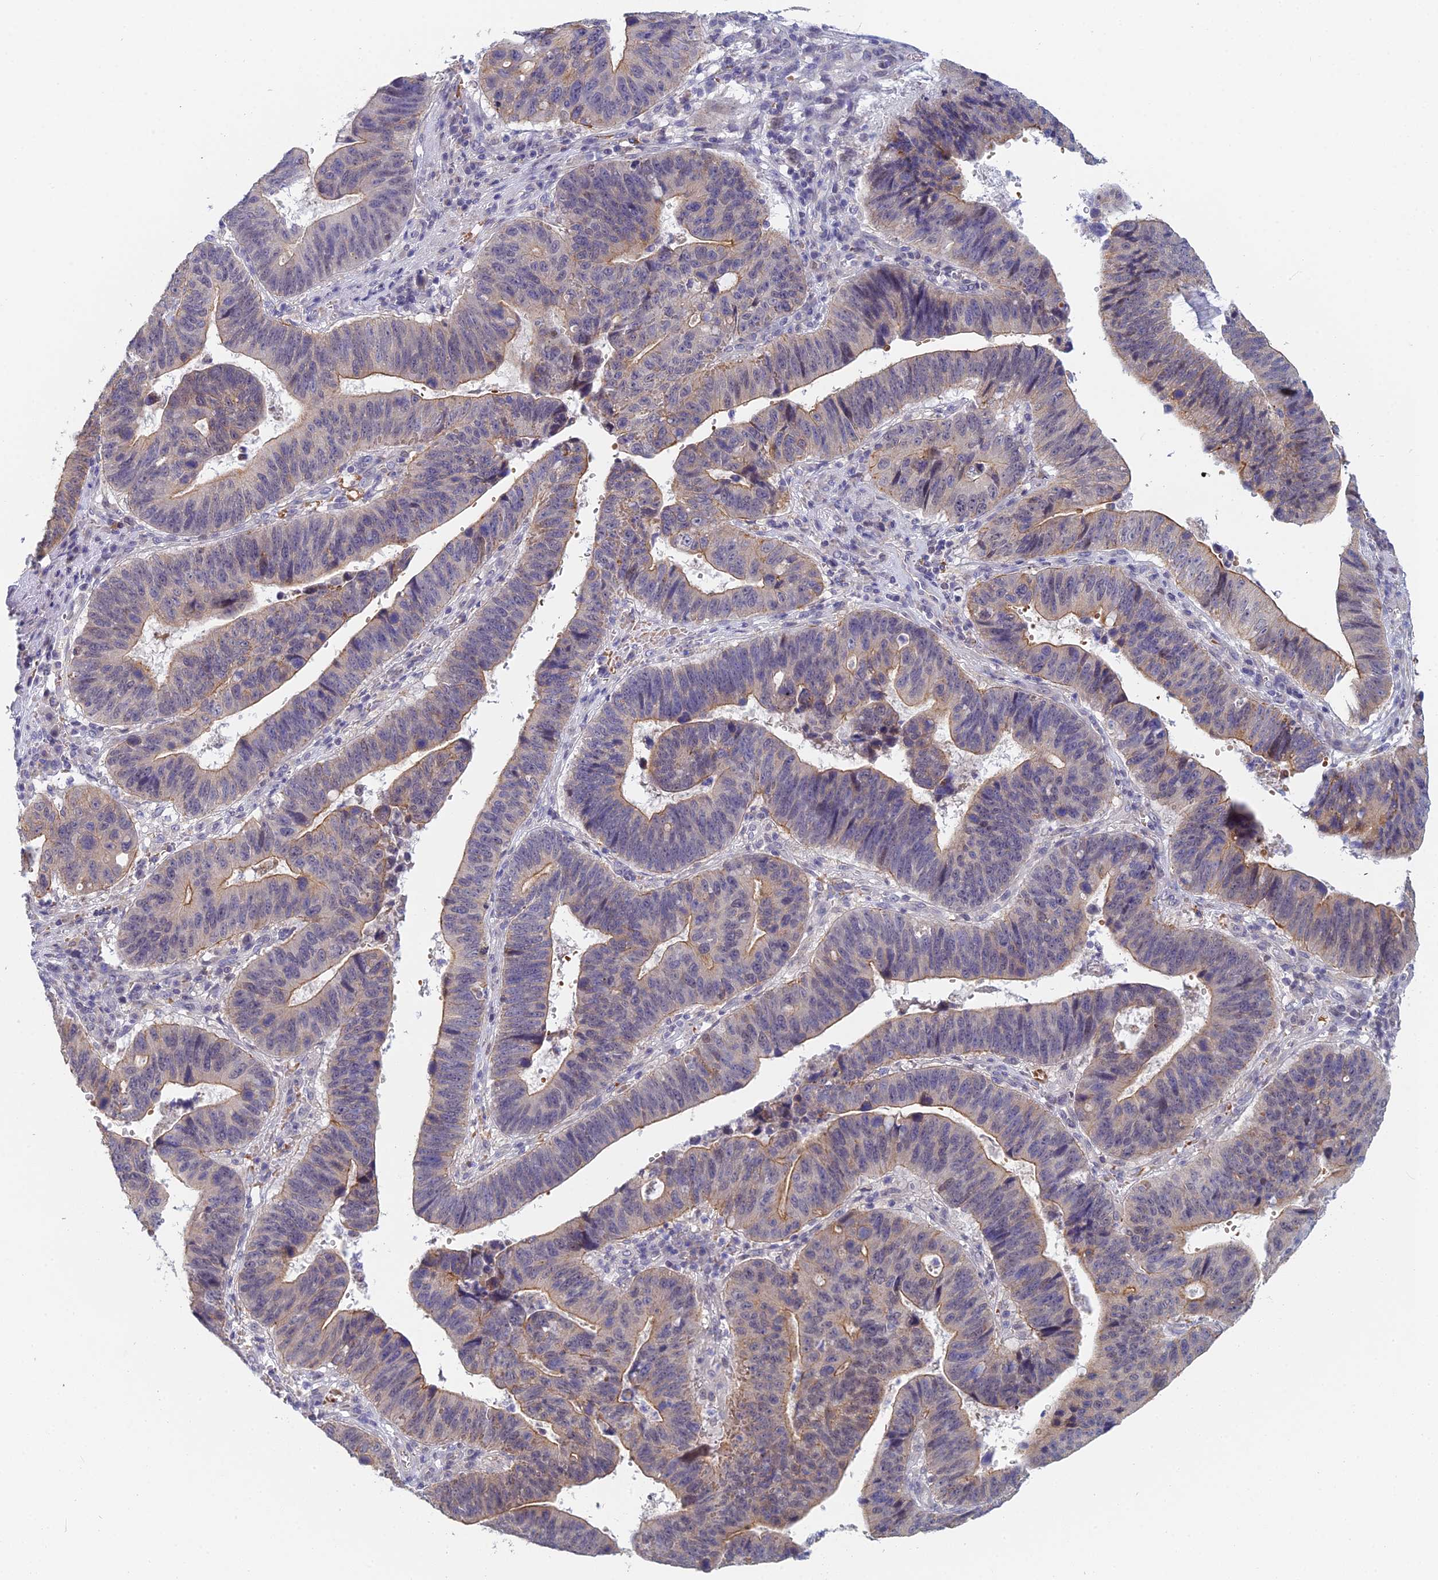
{"staining": {"intensity": "moderate", "quantity": "<25%", "location": "cytoplasmic/membranous"}, "tissue": "stomach cancer", "cell_type": "Tumor cells", "image_type": "cancer", "snomed": [{"axis": "morphology", "description": "Adenocarcinoma, NOS"}, {"axis": "topography", "description": "Stomach"}], "caption": "Moderate cytoplasmic/membranous staining for a protein is appreciated in approximately <25% of tumor cells of adenocarcinoma (stomach) using immunohistochemistry.", "gene": "GIPC1", "patient": {"sex": "male", "age": 59}}